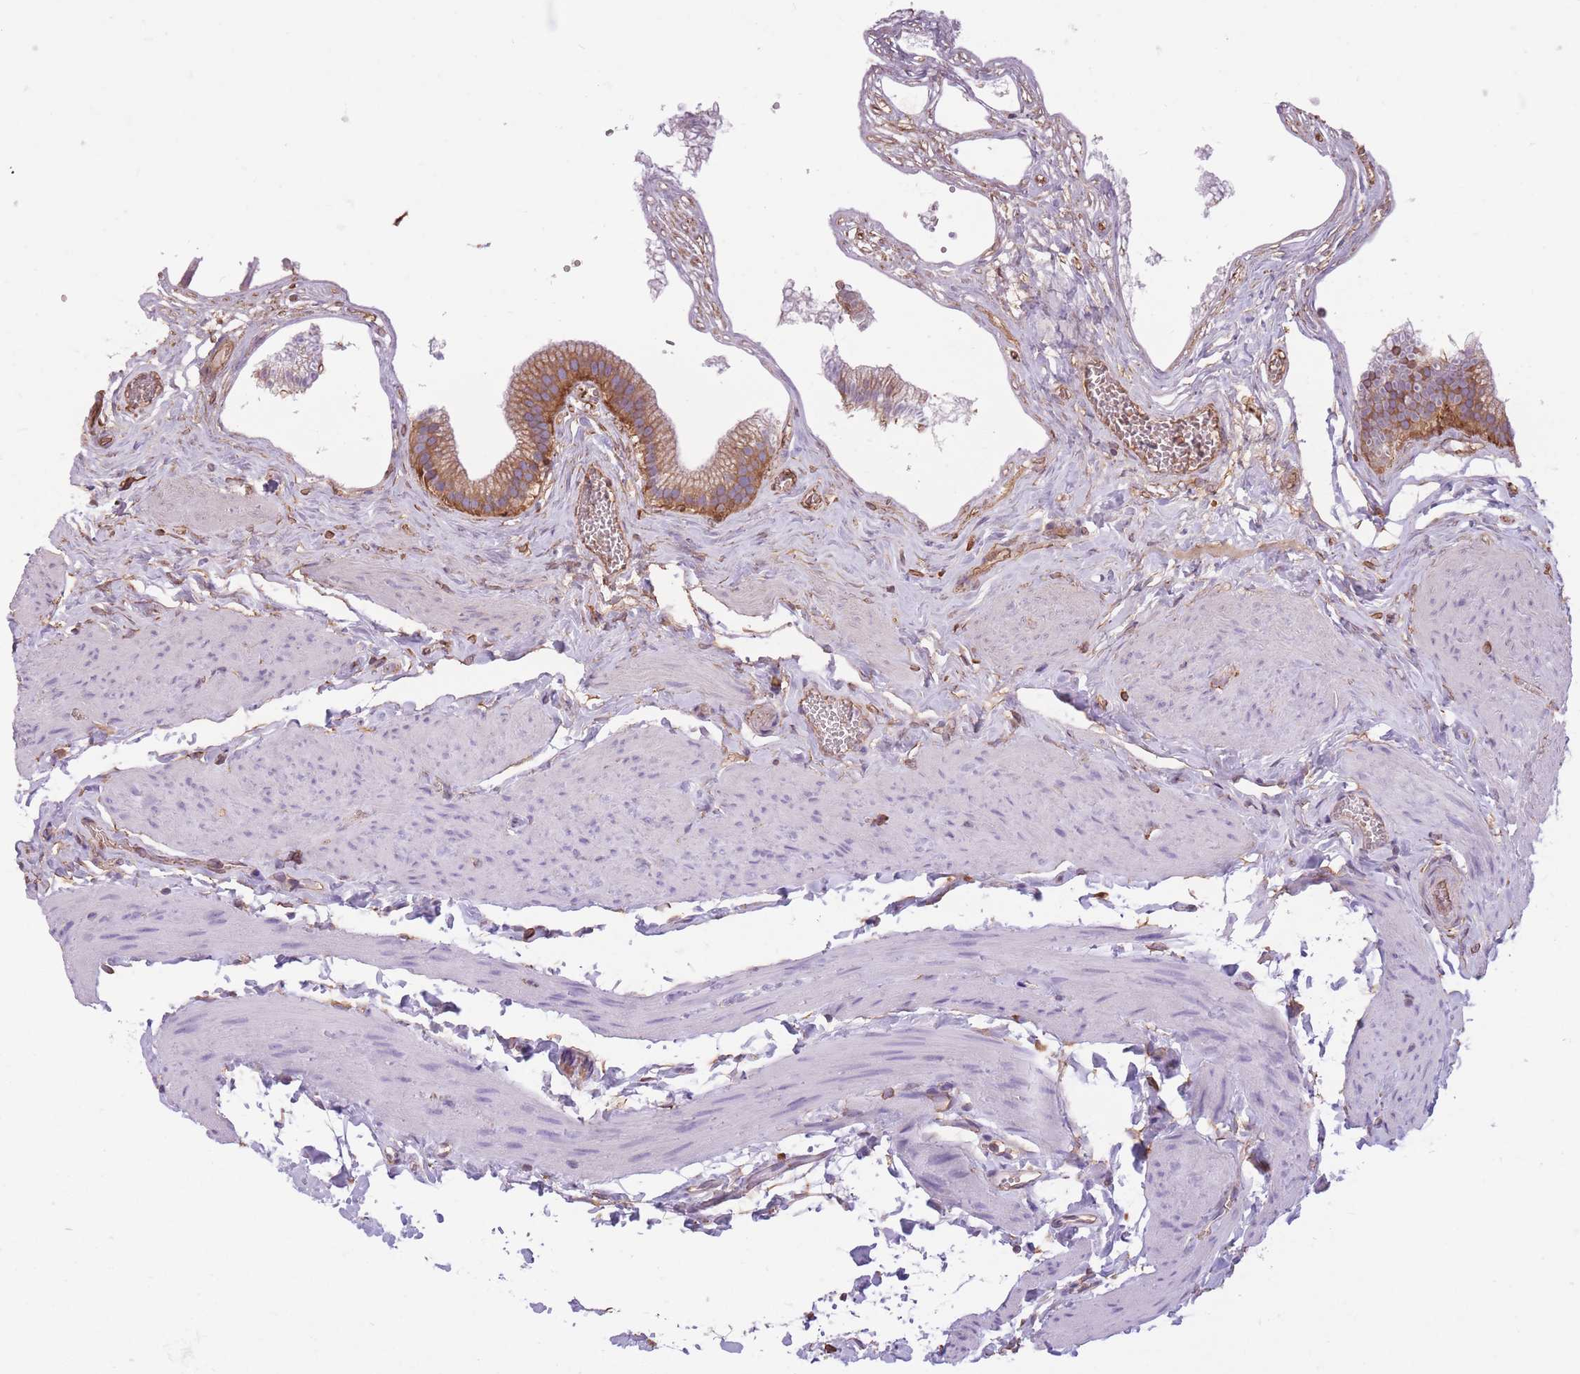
{"staining": {"intensity": "moderate", "quantity": ">75%", "location": "cytoplasmic/membranous"}, "tissue": "gallbladder", "cell_type": "Glandular cells", "image_type": "normal", "snomed": [{"axis": "morphology", "description": "Normal tissue, NOS"}, {"axis": "topography", "description": "Gallbladder"}], "caption": "Gallbladder stained with DAB (3,3'-diaminobenzidine) IHC shows medium levels of moderate cytoplasmic/membranous positivity in about >75% of glandular cells. (Brightfield microscopy of DAB IHC at high magnification).", "gene": "ADD1", "patient": {"sex": "female", "age": 54}}